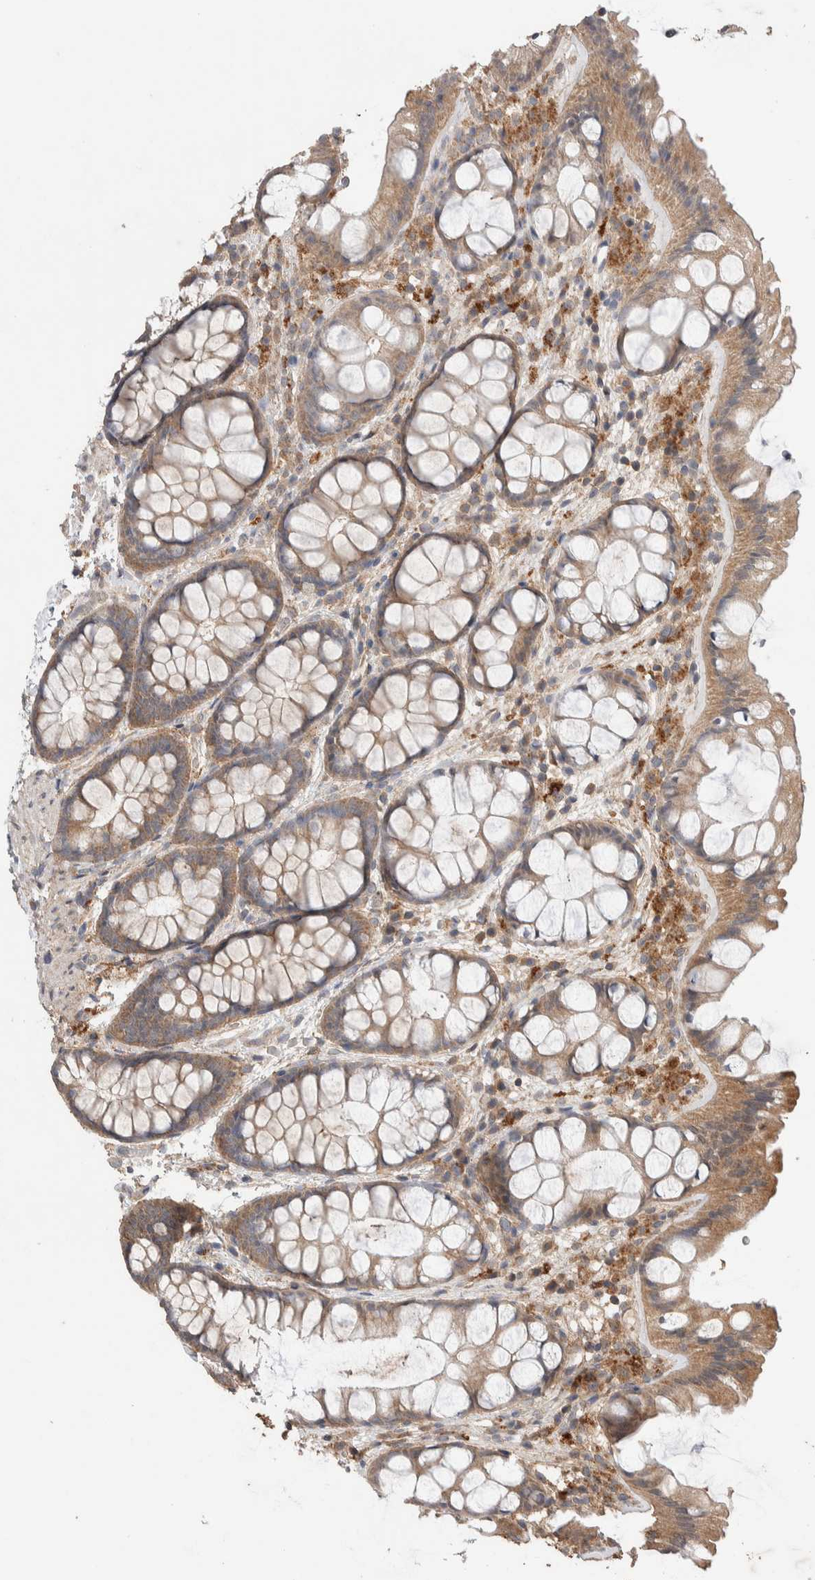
{"staining": {"intensity": "moderate", "quantity": ">75%", "location": "cytoplasmic/membranous"}, "tissue": "colon", "cell_type": "Endothelial cells", "image_type": "normal", "snomed": [{"axis": "morphology", "description": "Normal tissue, NOS"}, {"axis": "topography", "description": "Colon"}], "caption": "Immunohistochemistry (DAB) staining of unremarkable human colon exhibits moderate cytoplasmic/membranous protein positivity in about >75% of endothelial cells.", "gene": "KCNJ5", "patient": {"sex": "male", "age": 47}}